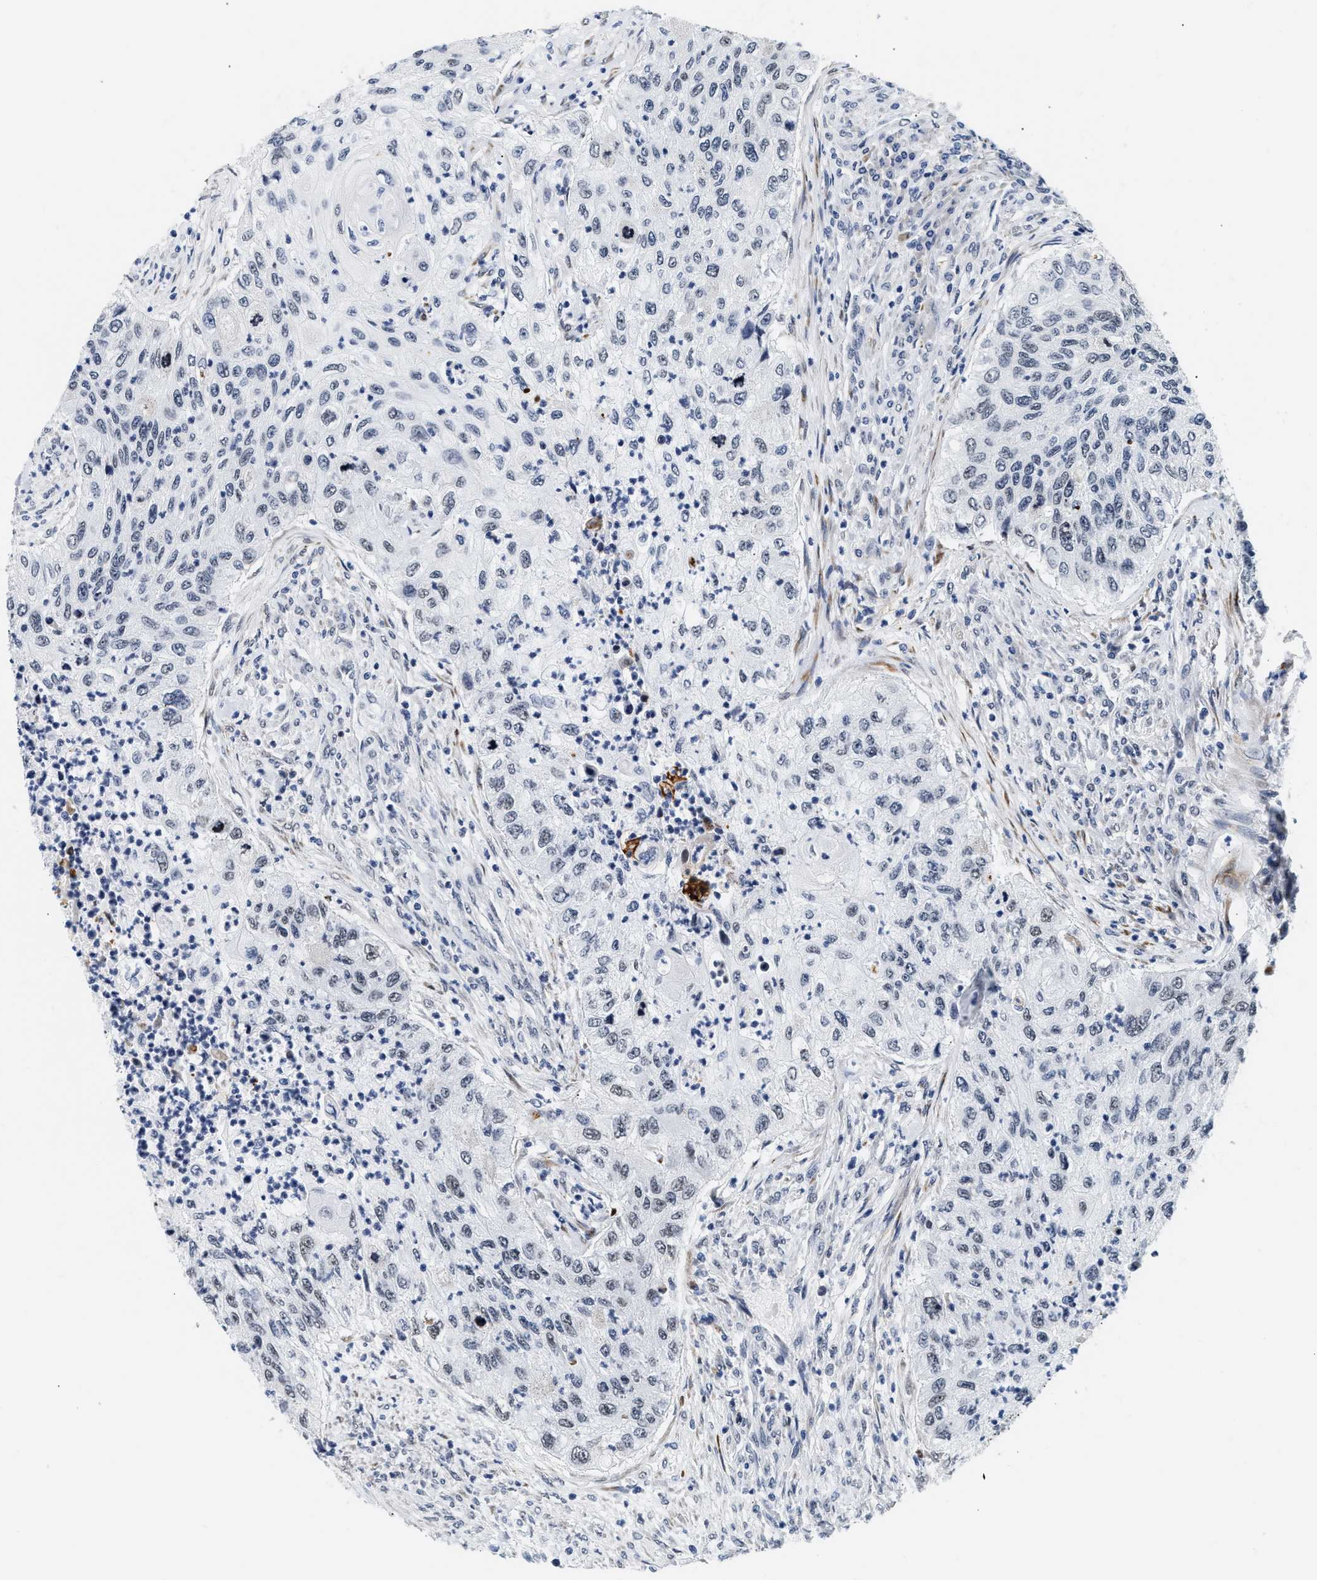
{"staining": {"intensity": "negative", "quantity": "none", "location": "none"}, "tissue": "urothelial cancer", "cell_type": "Tumor cells", "image_type": "cancer", "snomed": [{"axis": "morphology", "description": "Urothelial carcinoma, High grade"}, {"axis": "topography", "description": "Urinary bladder"}], "caption": "DAB immunohistochemical staining of high-grade urothelial carcinoma displays no significant positivity in tumor cells. (DAB immunohistochemistry visualized using brightfield microscopy, high magnification).", "gene": "THOC1", "patient": {"sex": "female", "age": 60}}